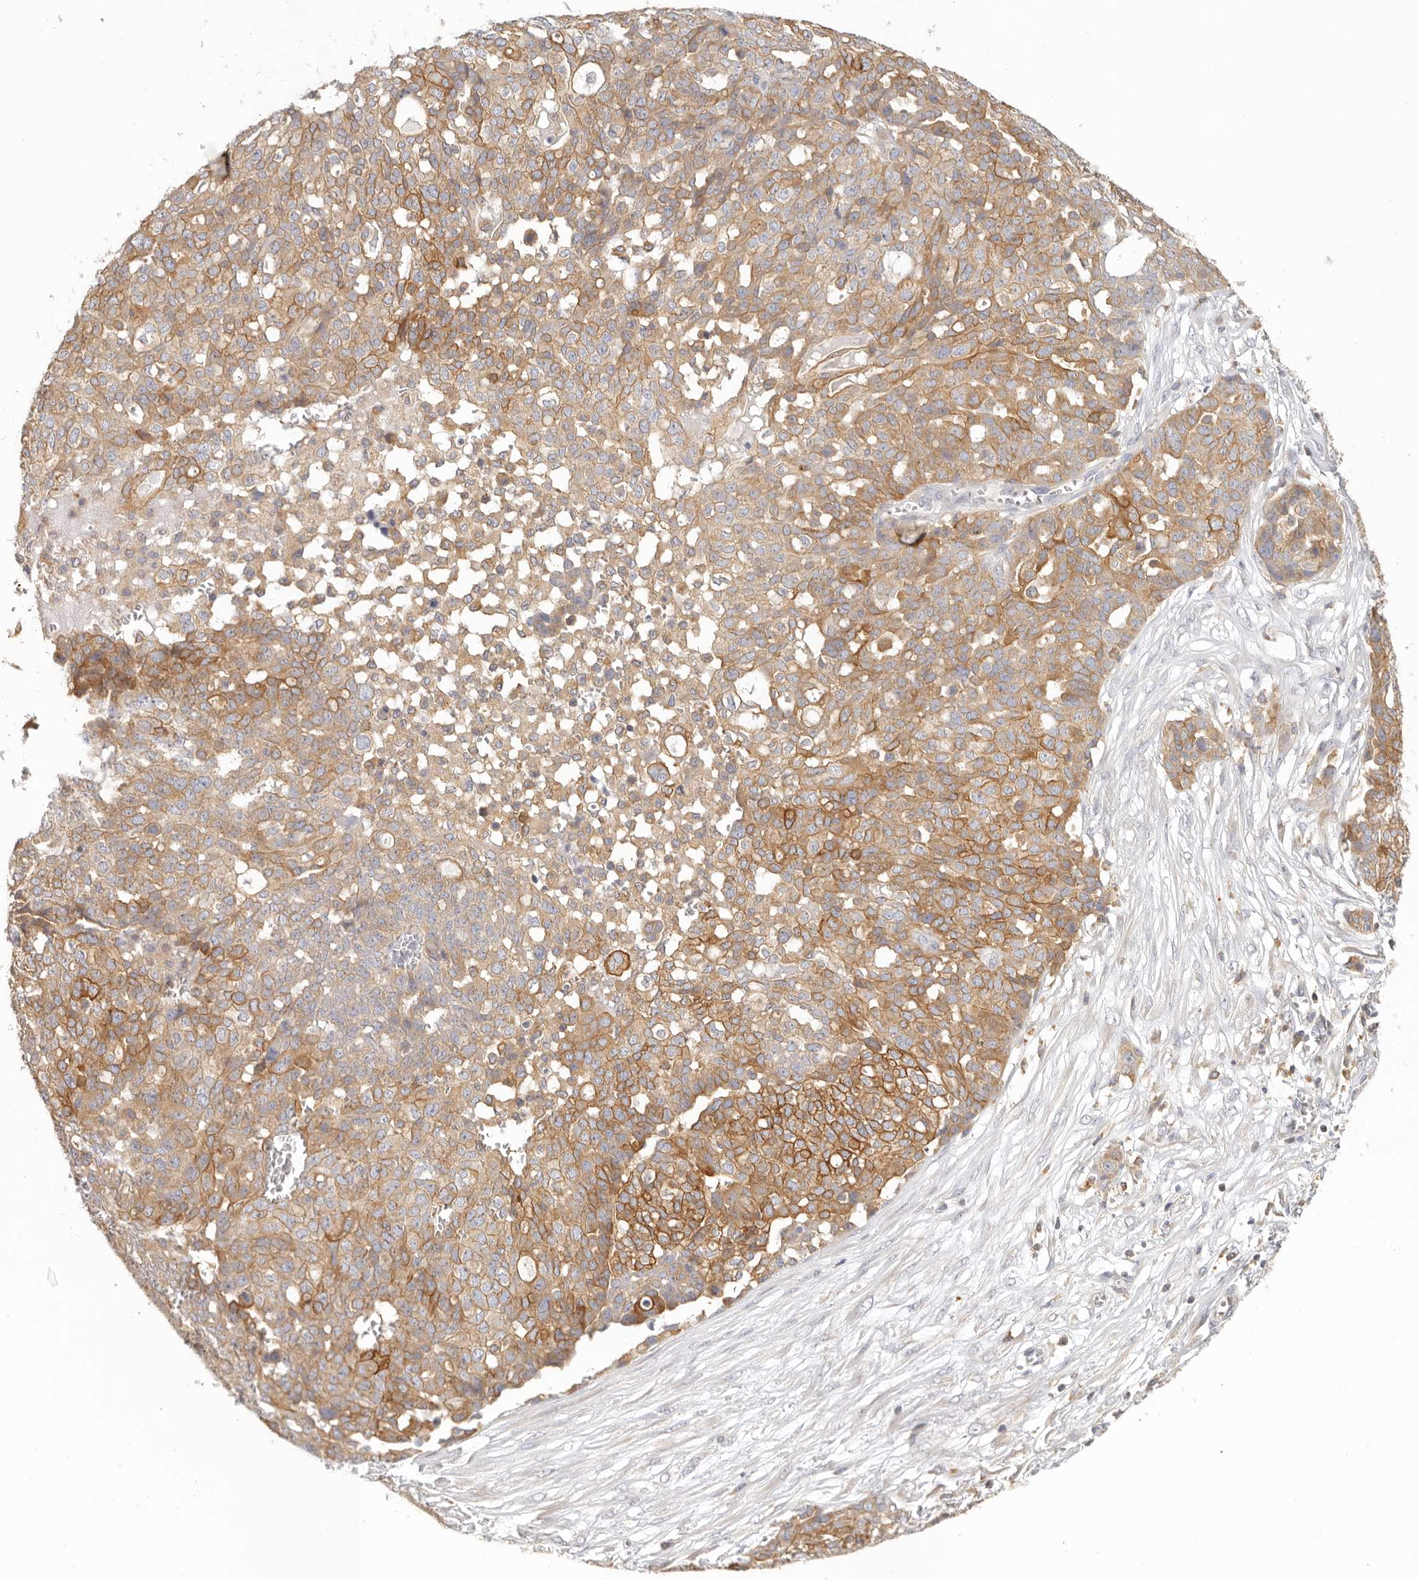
{"staining": {"intensity": "moderate", "quantity": ">75%", "location": "cytoplasmic/membranous"}, "tissue": "ovarian cancer", "cell_type": "Tumor cells", "image_type": "cancer", "snomed": [{"axis": "morphology", "description": "Cystadenocarcinoma, serous, NOS"}, {"axis": "topography", "description": "Soft tissue"}, {"axis": "topography", "description": "Ovary"}], "caption": "Protein expression analysis of ovarian serous cystadenocarcinoma reveals moderate cytoplasmic/membranous staining in about >75% of tumor cells.", "gene": "ANXA9", "patient": {"sex": "female", "age": 57}}